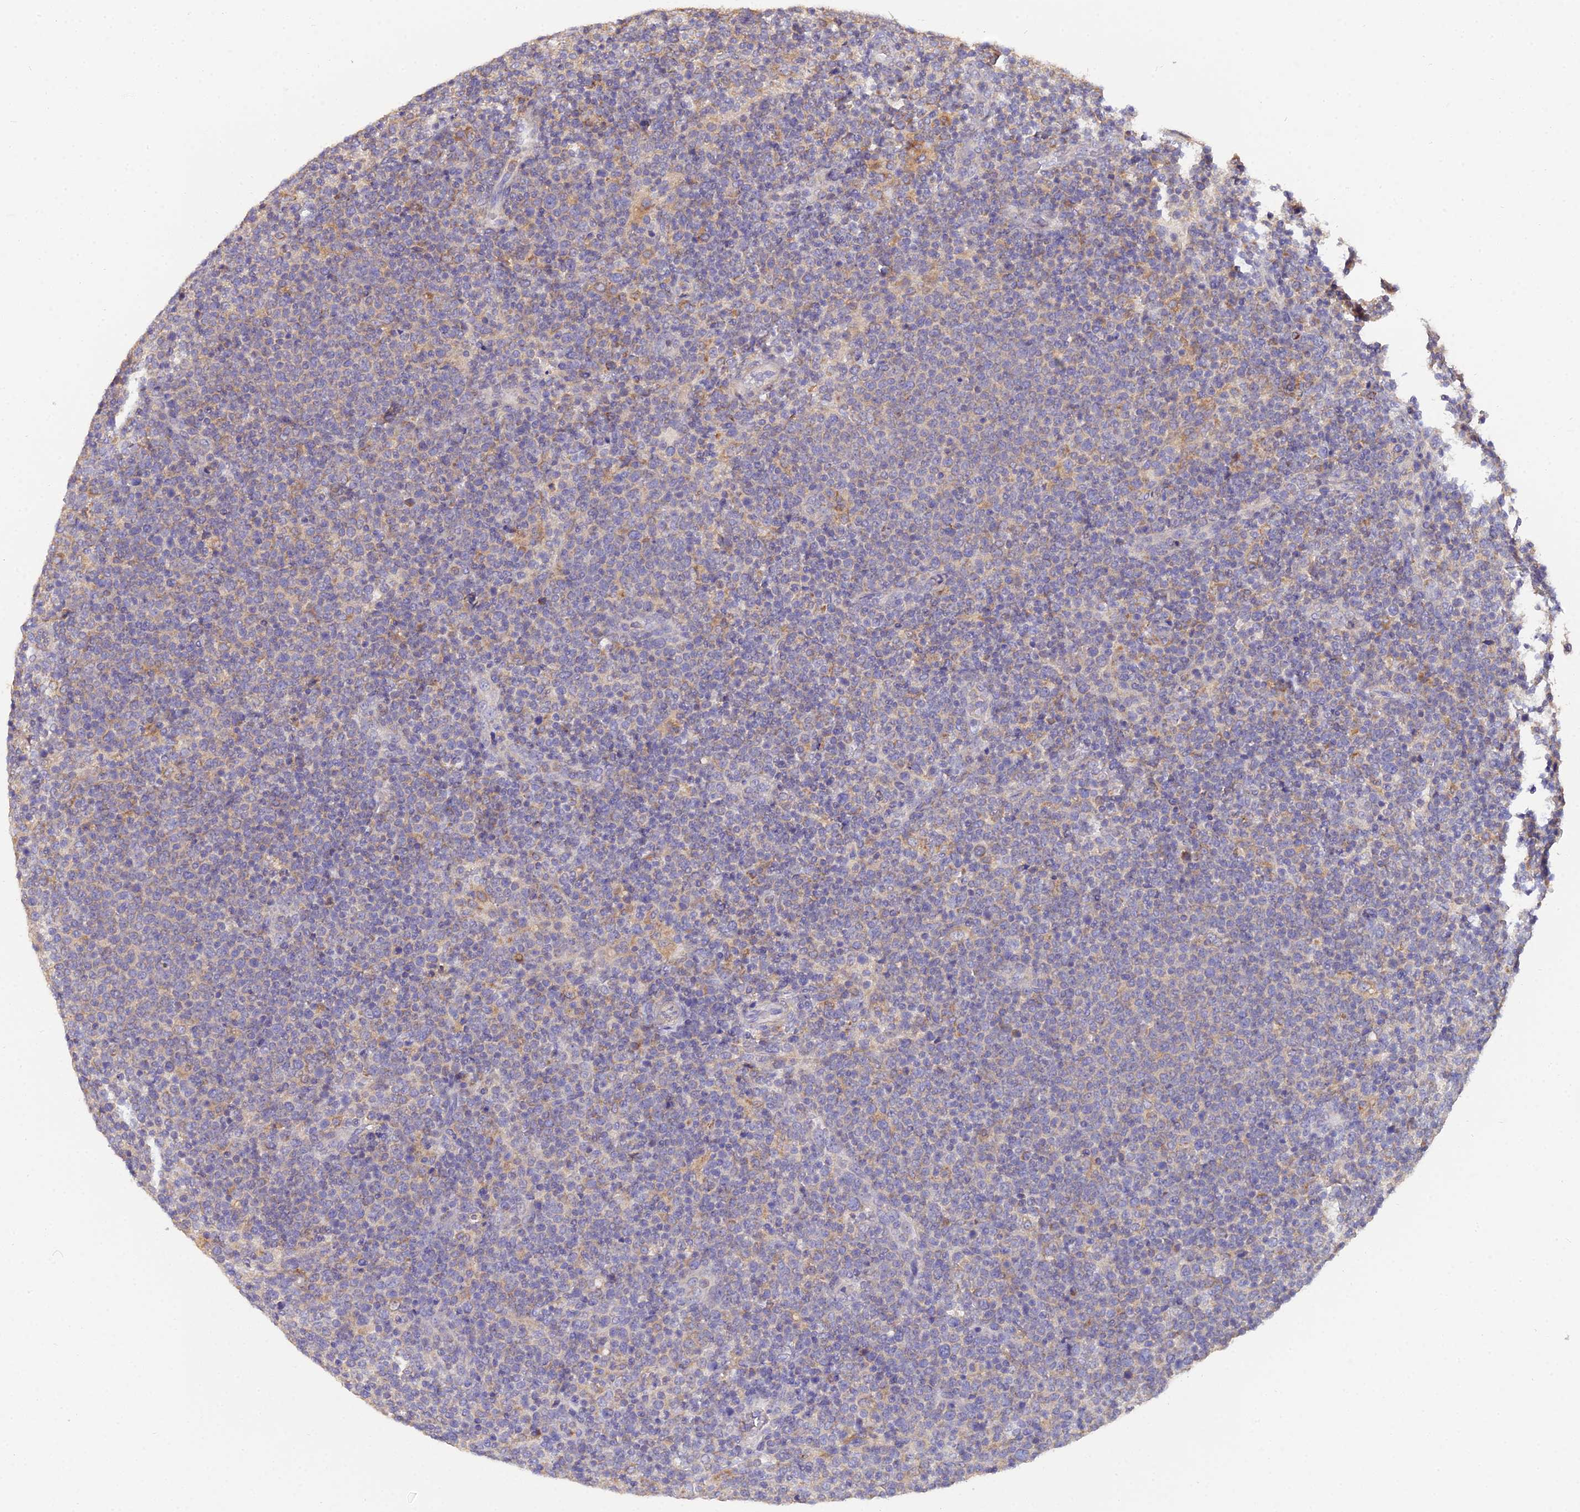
{"staining": {"intensity": "moderate", "quantity": "<25%", "location": "cytoplasmic/membranous"}, "tissue": "lymphoma", "cell_type": "Tumor cells", "image_type": "cancer", "snomed": [{"axis": "morphology", "description": "Malignant lymphoma, non-Hodgkin's type, High grade"}, {"axis": "topography", "description": "Lymph node"}], "caption": "A brown stain labels moderate cytoplasmic/membranous expression of a protein in malignant lymphoma, non-Hodgkin's type (high-grade) tumor cells.", "gene": "ARL8B", "patient": {"sex": "male", "age": 61}}